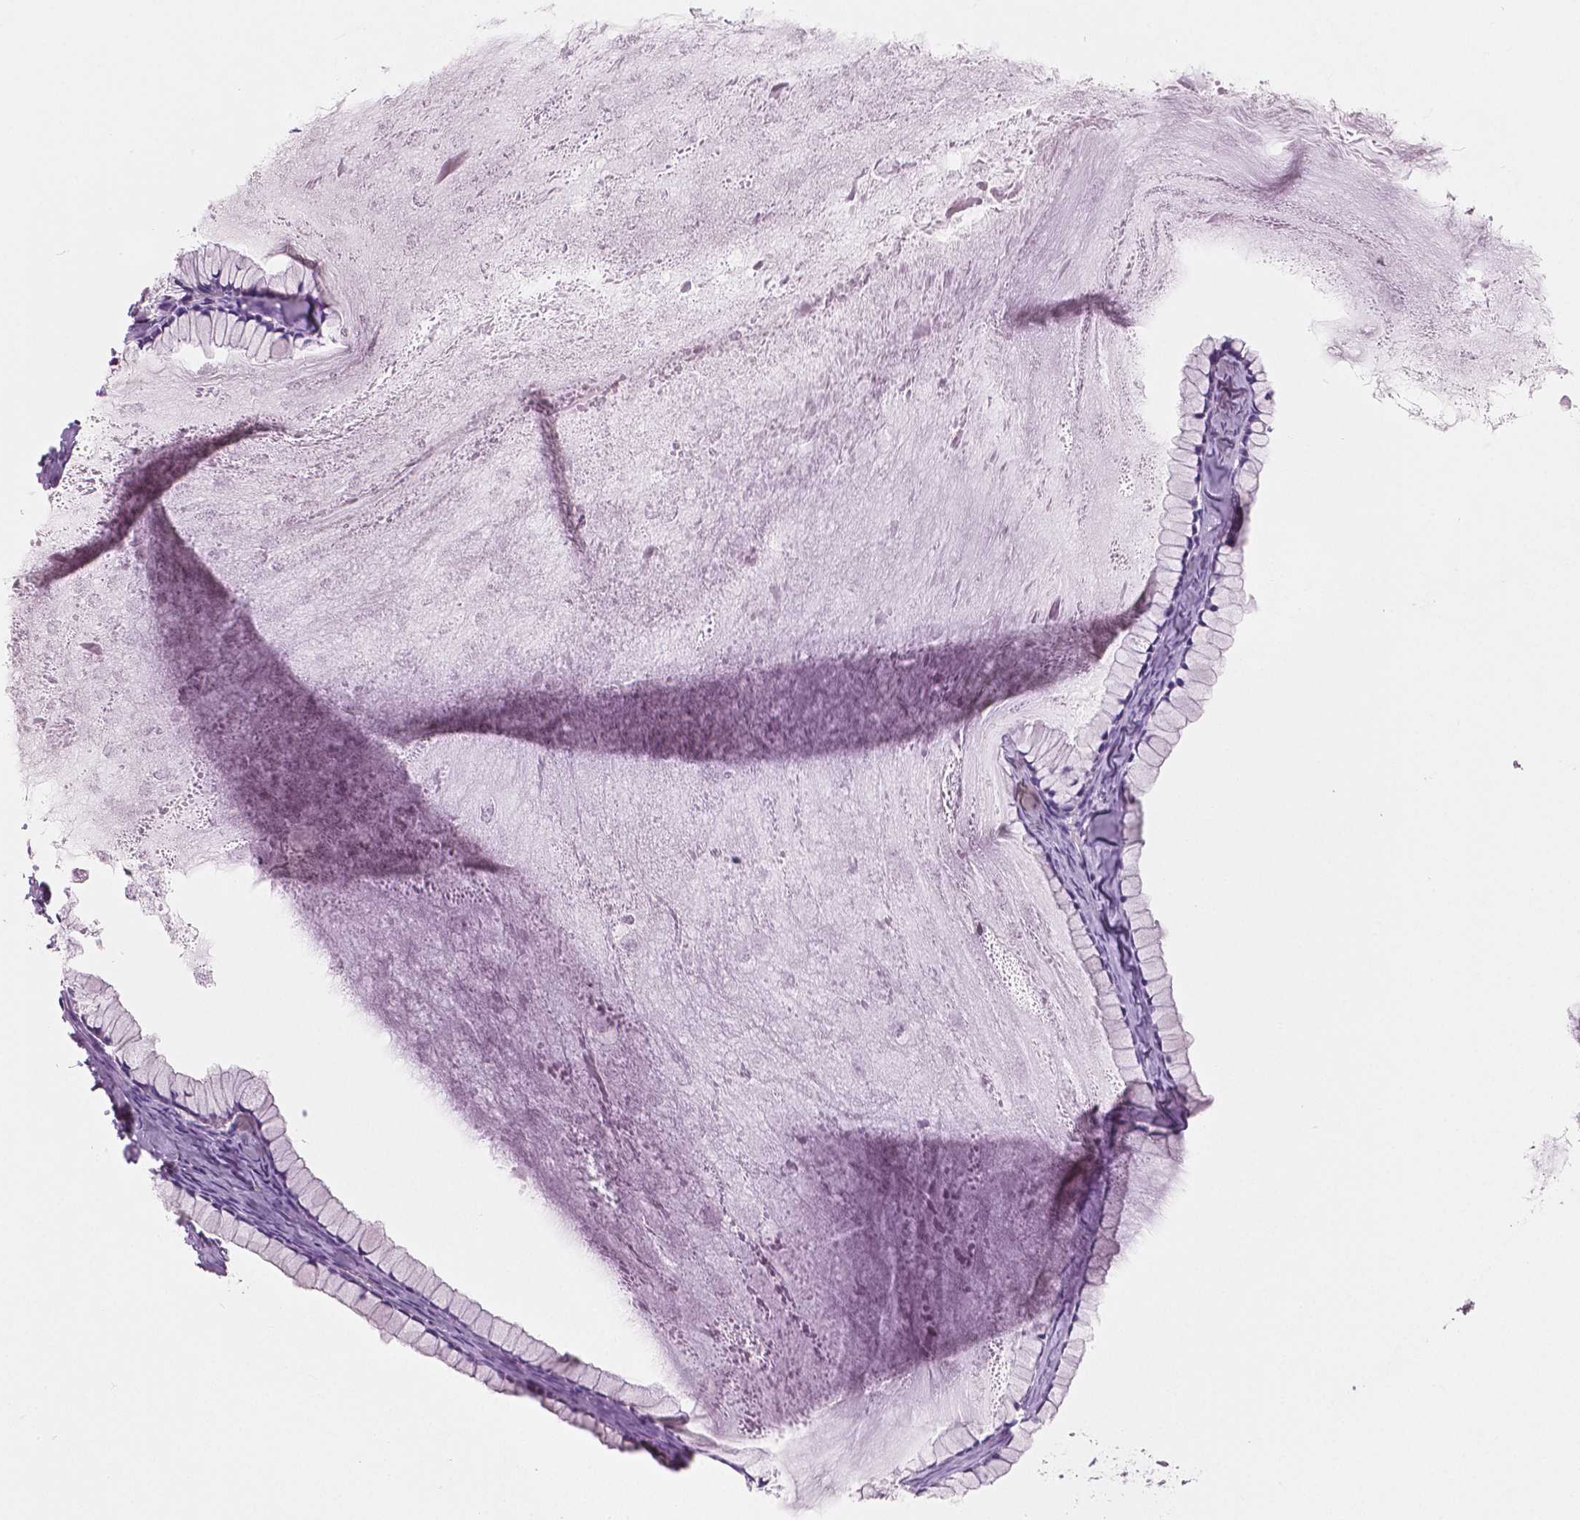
{"staining": {"intensity": "negative", "quantity": "none", "location": "none"}, "tissue": "ovarian cancer", "cell_type": "Tumor cells", "image_type": "cancer", "snomed": [{"axis": "morphology", "description": "Cystadenocarcinoma, mucinous, NOS"}, {"axis": "topography", "description": "Ovary"}], "caption": "The photomicrograph reveals no staining of tumor cells in mucinous cystadenocarcinoma (ovarian).", "gene": "GALM", "patient": {"sex": "female", "age": 41}}